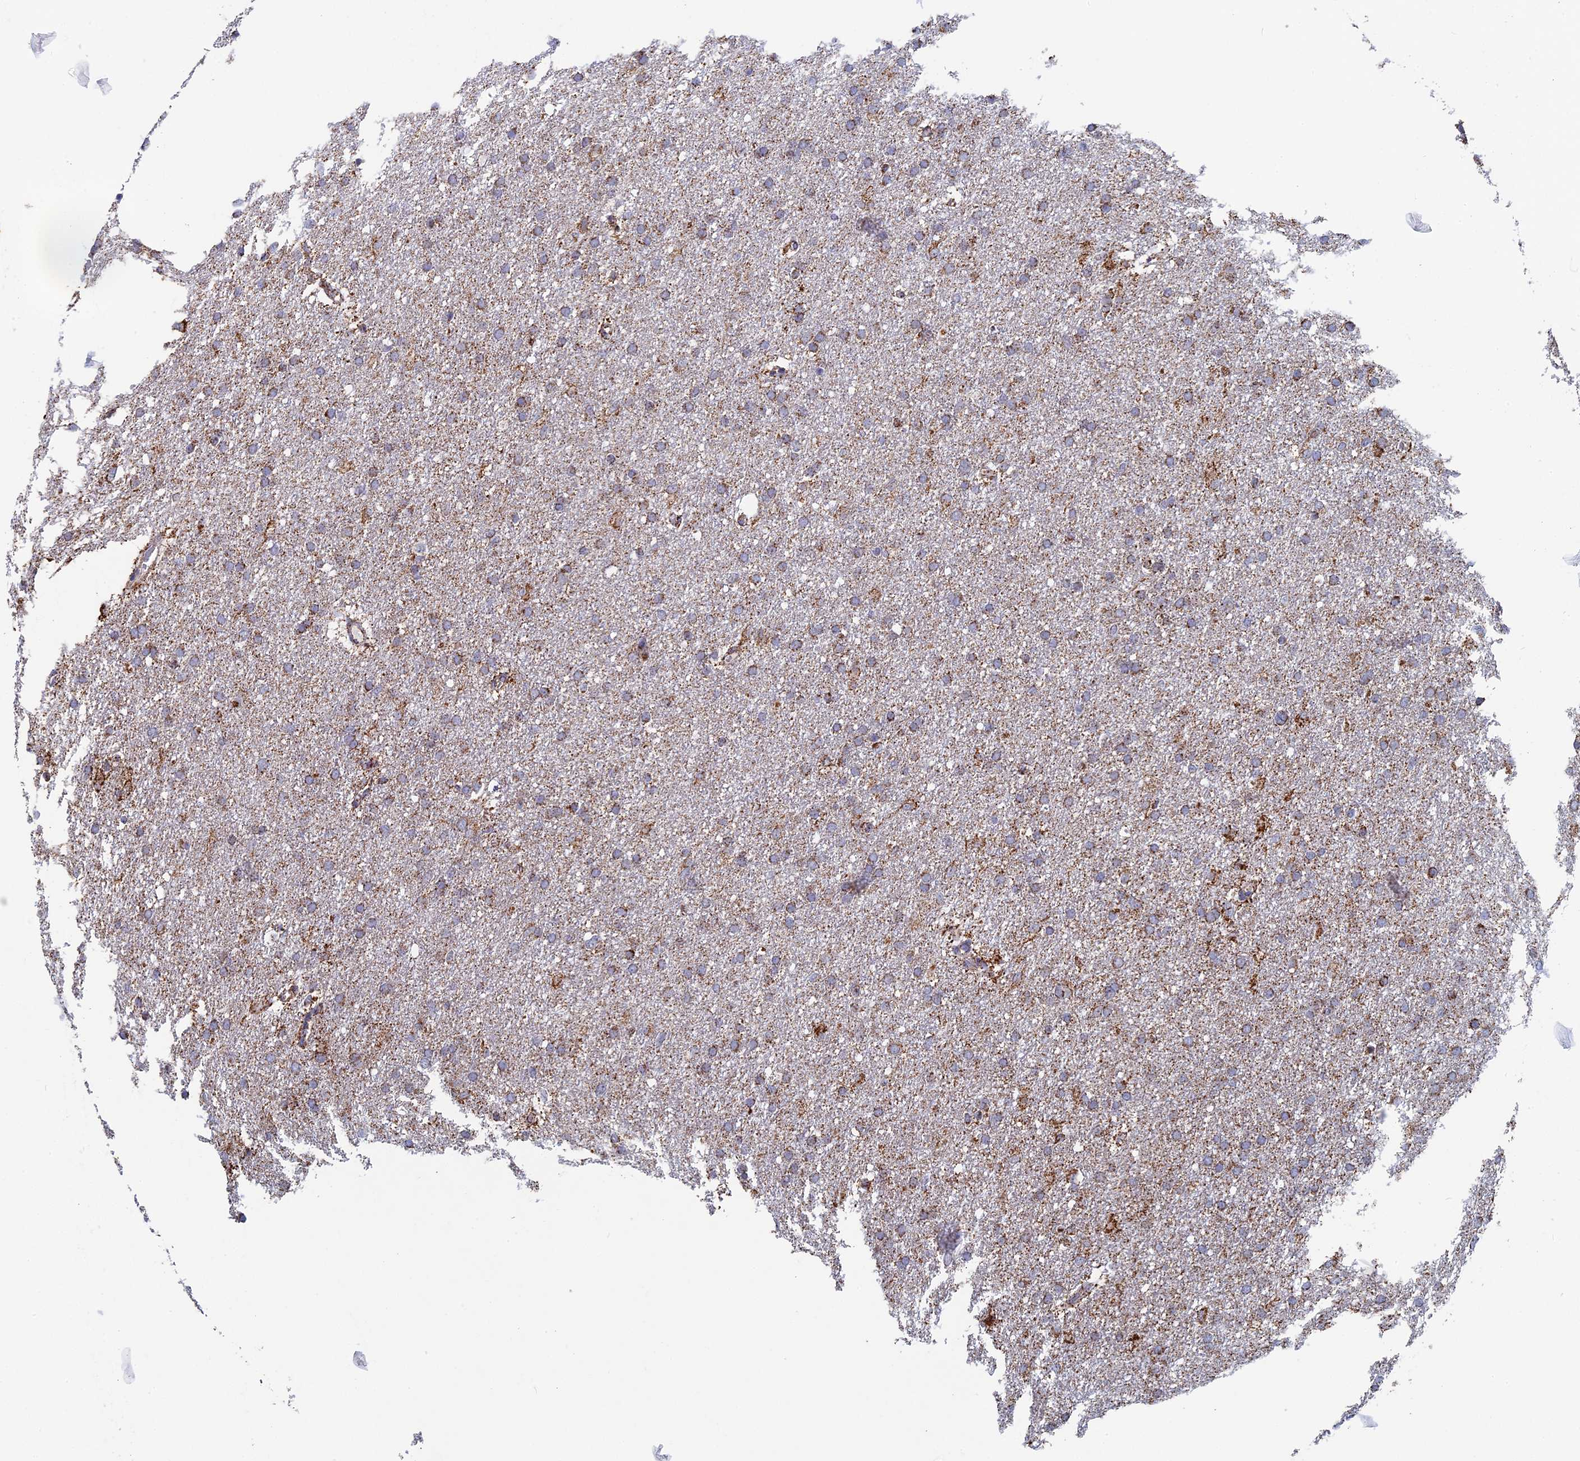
{"staining": {"intensity": "moderate", "quantity": ">75%", "location": "cytoplasmic/membranous"}, "tissue": "glioma", "cell_type": "Tumor cells", "image_type": "cancer", "snomed": [{"axis": "morphology", "description": "Glioma, malignant, High grade"}, {"axis": "topography", "description": "Cerebral cortex"}], "caption": "This micrograph exhibits malignant glioma (high-grade) stained with immunohistochemistry to label a protein in brown. The cytoplasmic/membranous of tumor cells show moderate positivity for the protein. Nuclei are counter-stained blue.", "gene": "SEC24D", "patient": {"sex": "female", "age": 36}}